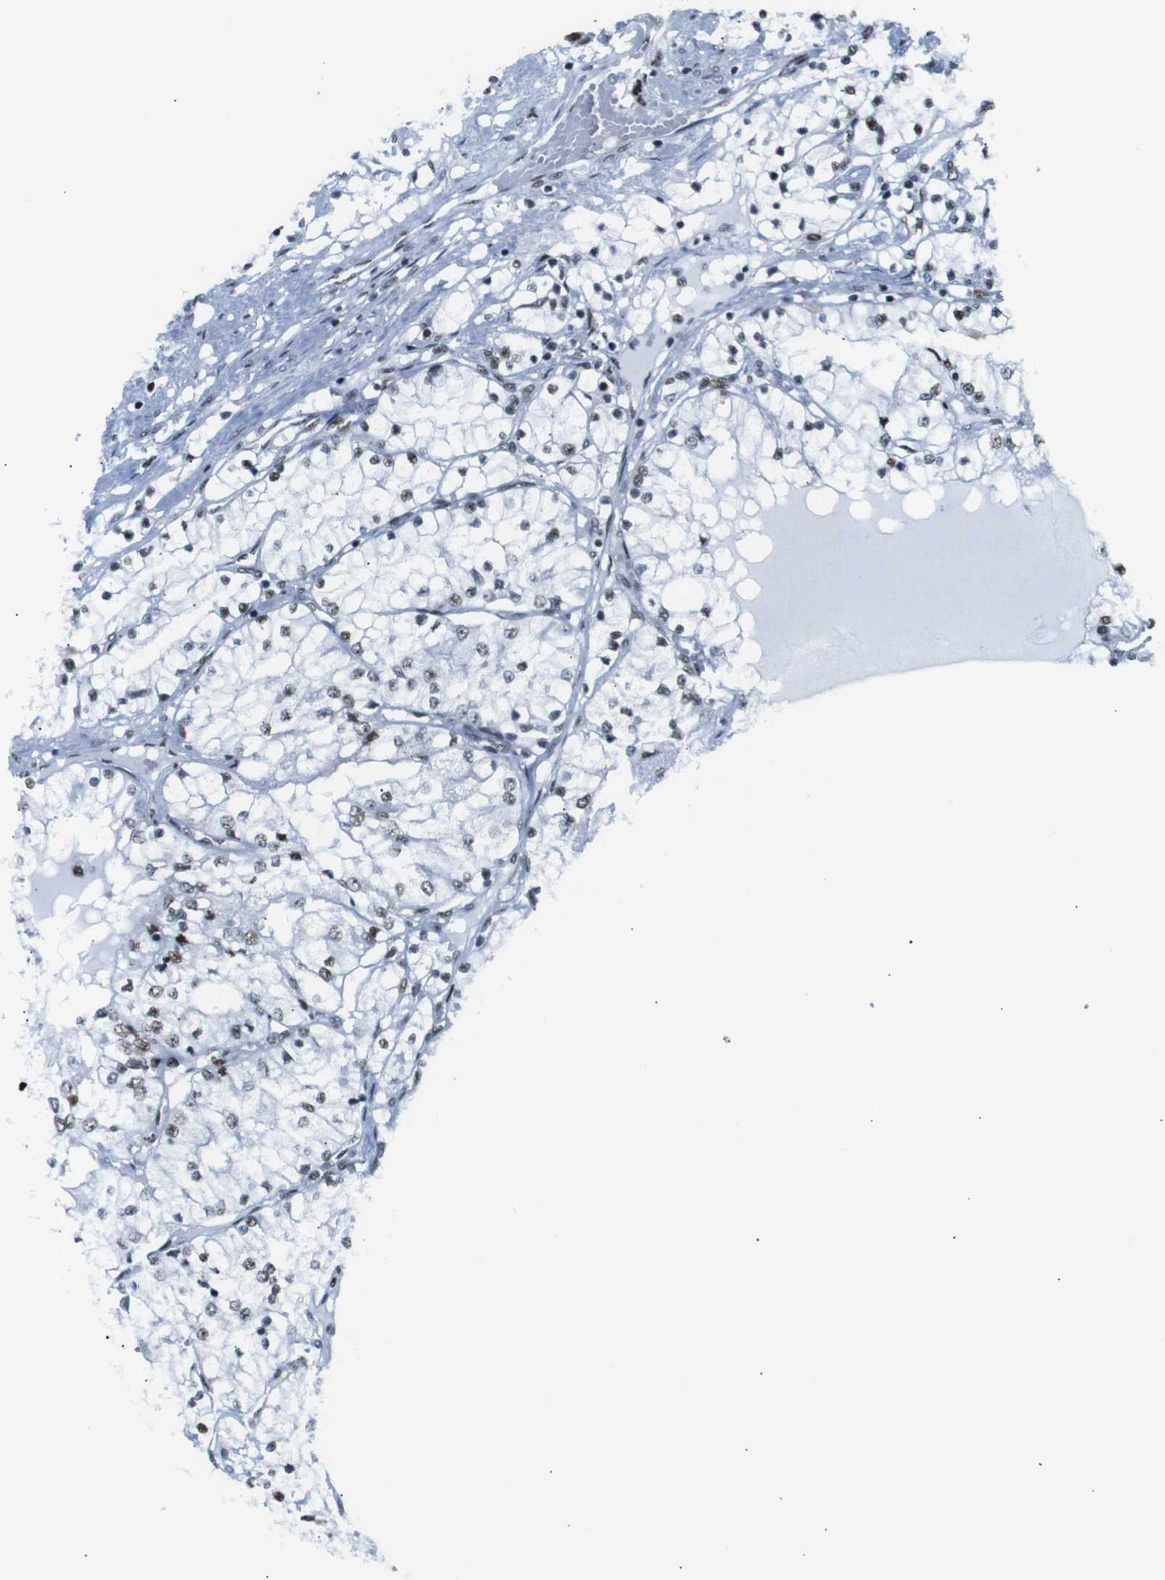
{"staining": {"intensity": "moderate", "quantity": "<25%", "location": "nuclear"}, "tissue": "renal cancer", "cell_type": "Tumor cells", "image_type": "cancer", "snomed": [{"axis": "morphology", "description": "Adenocarcinoma, NOS"}, {"axis": "topography", "description": "Kidney"}], "caption": "This is a histology image of IHC staining of adenocarcinoma (renal), which shows moderate positivity in the nuclear of tumor cells.", "gene": "TRA2B", "patient": {"sex": "male", "age": 68}}